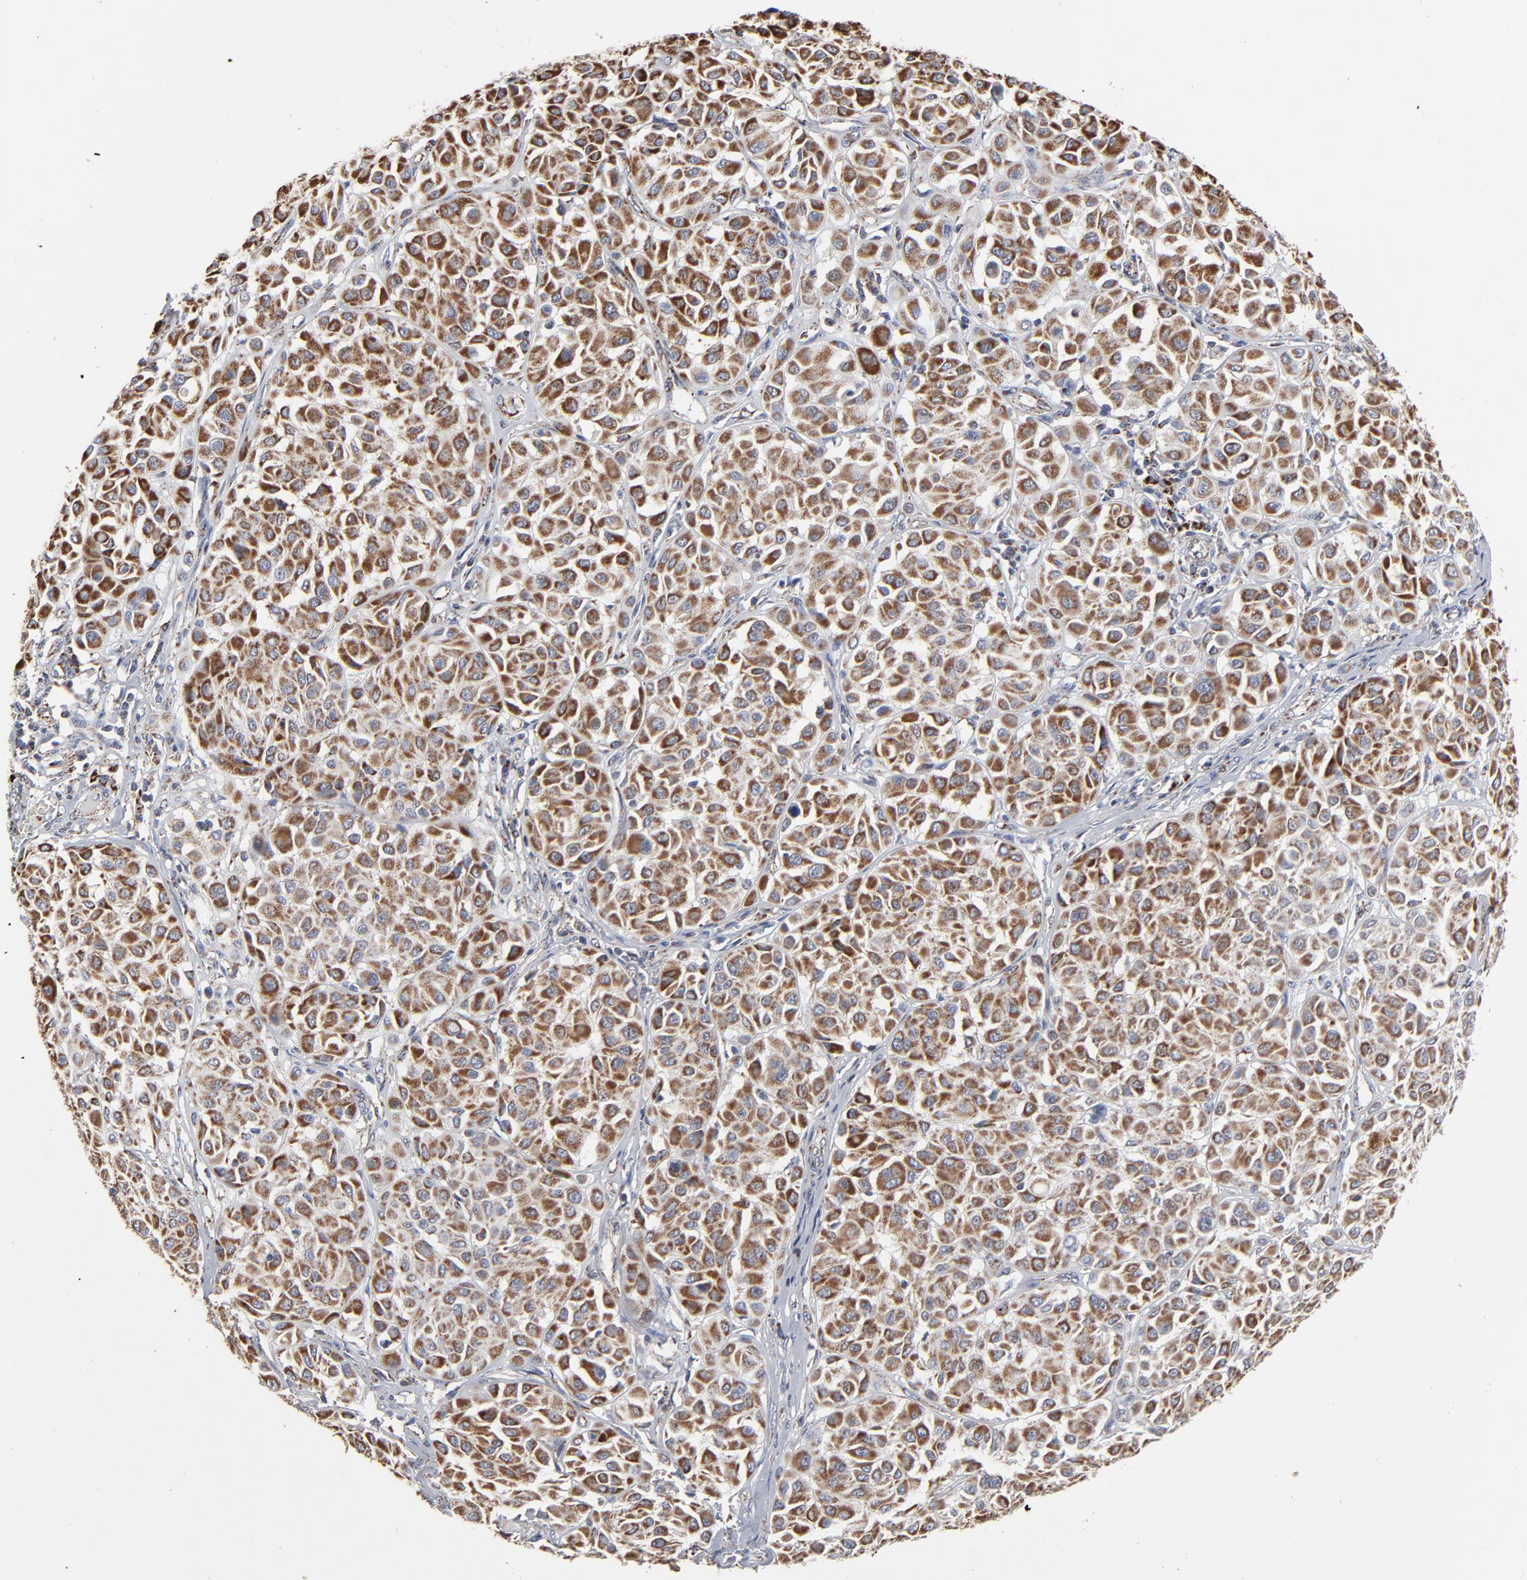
{"staining": {"intensity": "strong", "quantity": ">75%", "location": "cytoplasmic/membranous"}, "tissue": "melanoma", "cell_type": "Tumor cells", "image_type": "cancer", "snomed": [{"axis": "morphology", "description": "Malignant melanoma, Metastatic site"}, {"axis": "topography", "description": "Soft tissue"}], "caption": "Approximately >75% of tumor cells in human malignant melanoma (metastatic site) show strong cytoplasmic/membranous protein positivity as visualized by brown immunohistochemical staining.", "gene": "UQCRC1", "patient": {"sex": "male", "age": 41}}